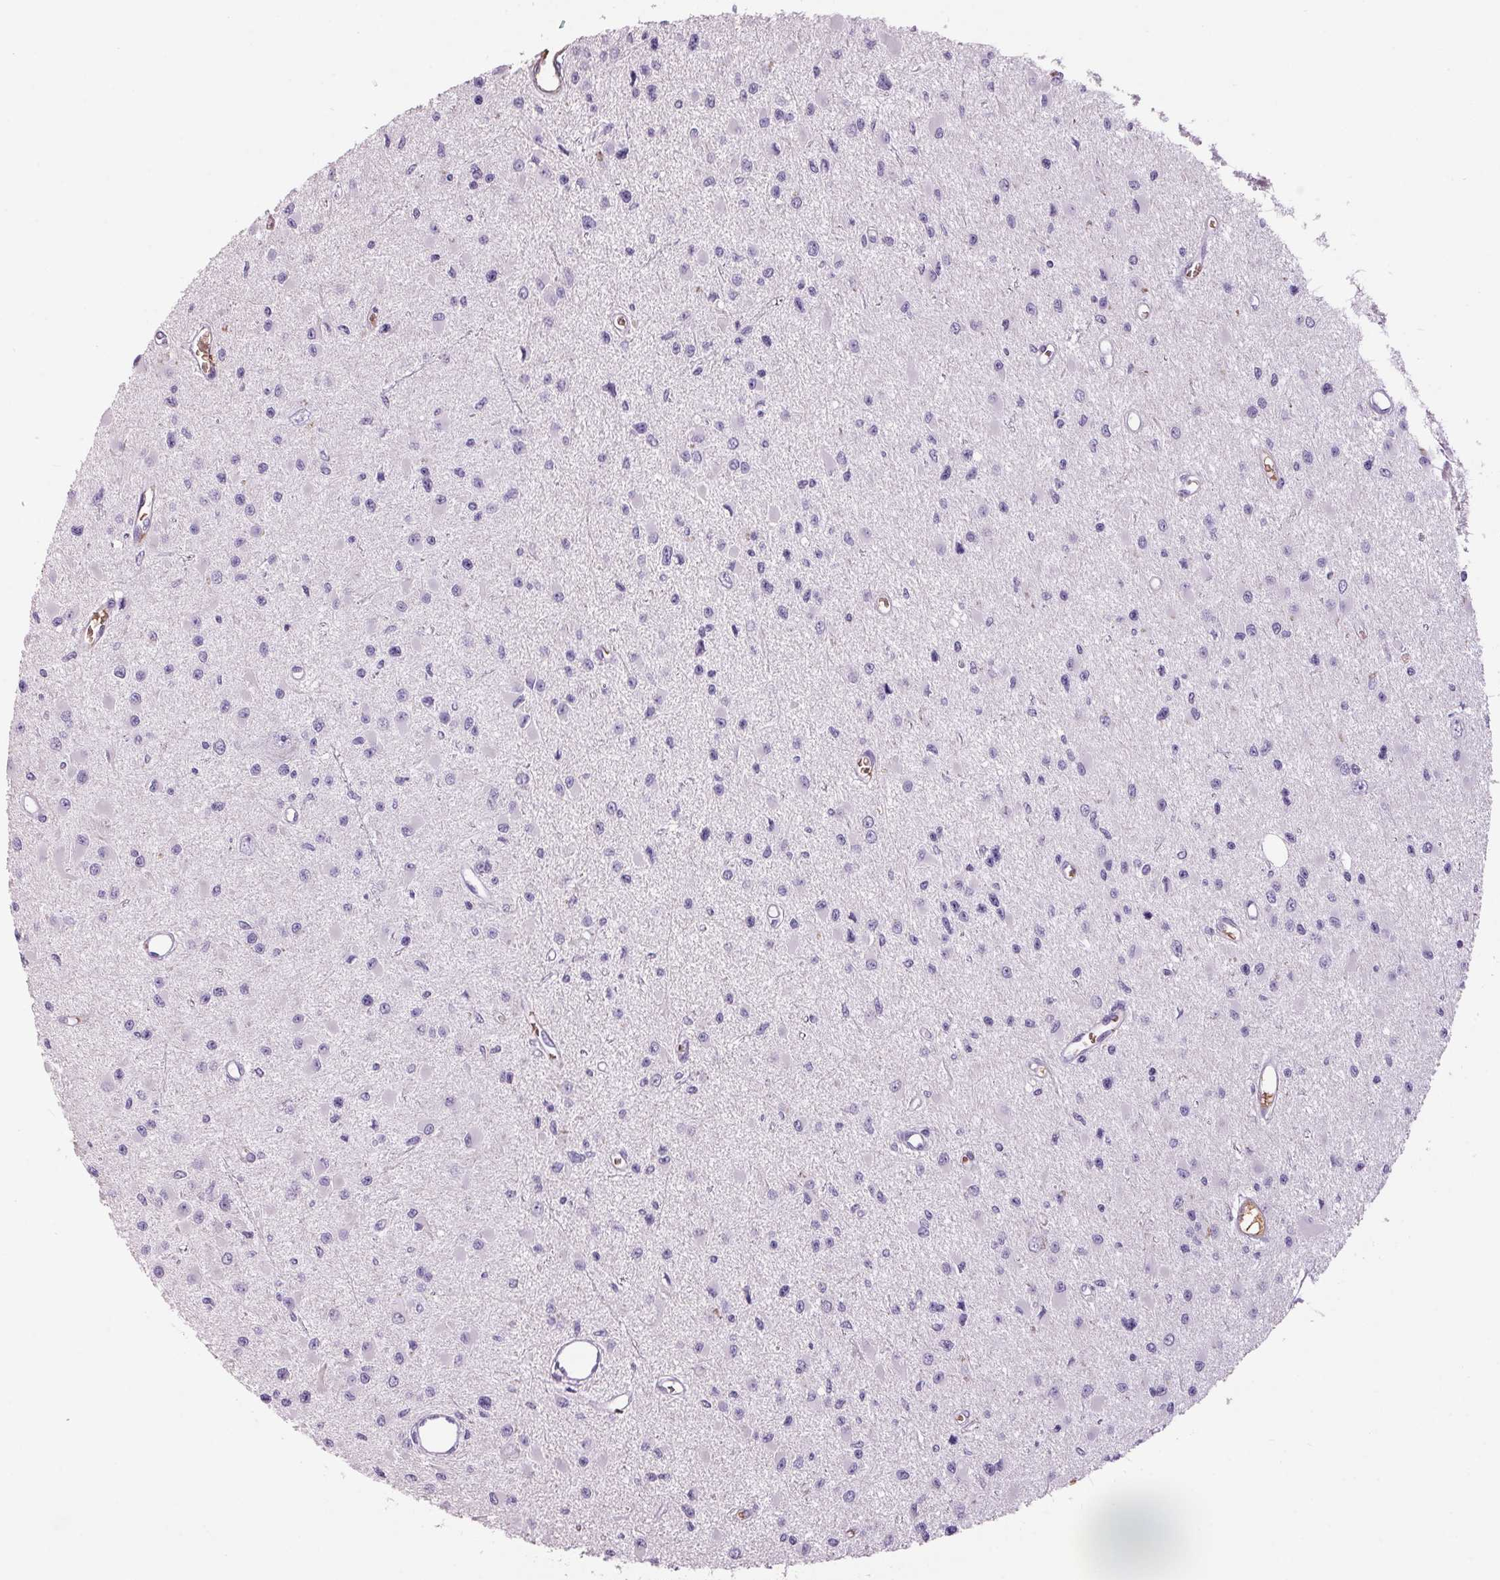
{"staining": {"intensity": "negative", "quantity": "none", "location": "none"}, "tissue": "glioma", "cell_type": "Tumor cells", "image_type": "cancer", "snomed": [{"axis": "morphology", "description": "Glioma, malignant, High grade"}, {"axis": "topography", "description": "Brain"}], "caption": "There is no significant staining in tumor cells of high-grade glioma (malignant).", "gene": "HBQ1", "patient": {"sex": "male", "age": 54}}